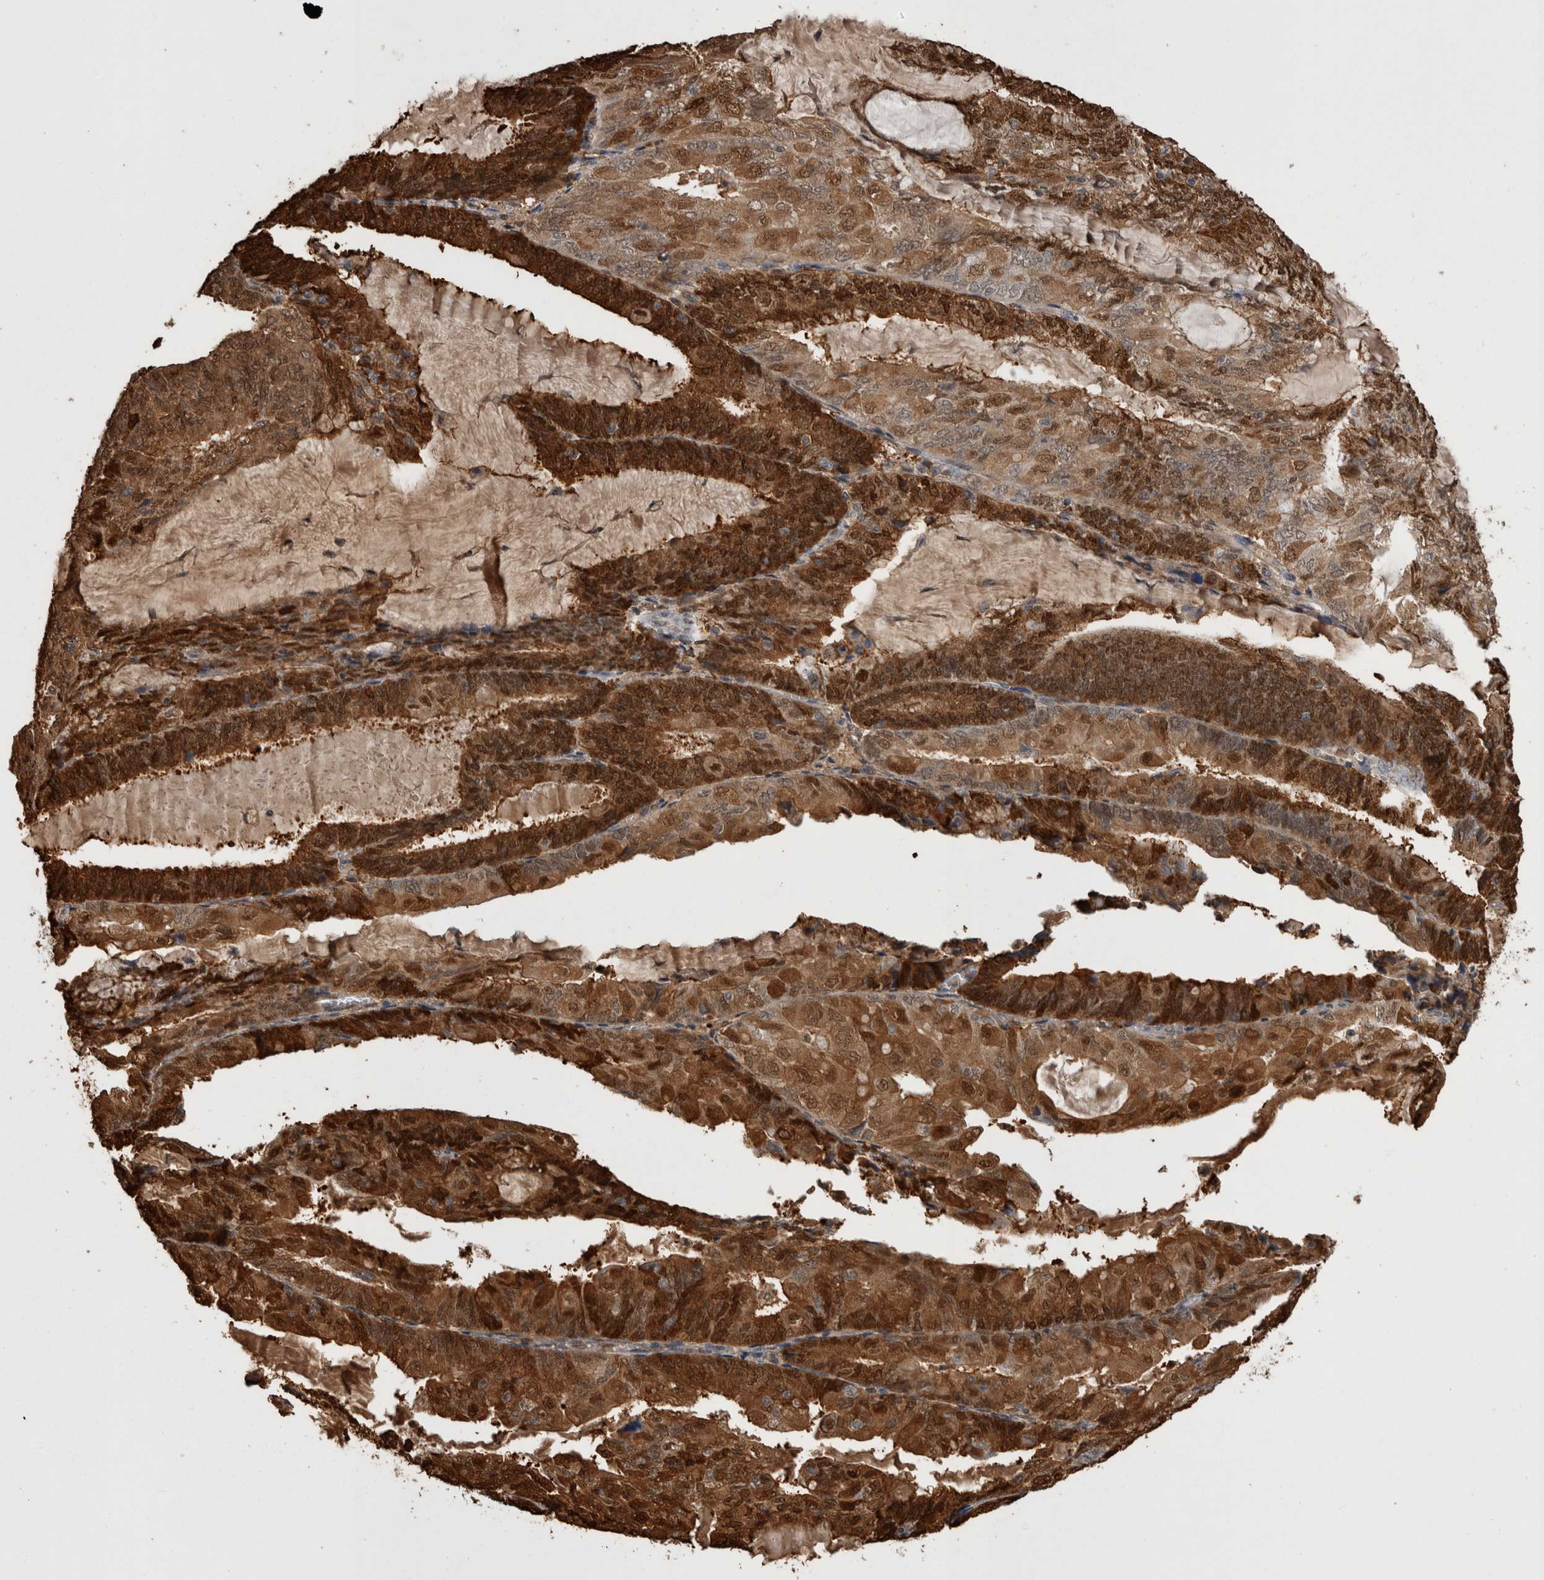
{"staining": {"intensity": "strong", "quantity": ">75%", "location": "cytoplasmic/membranous,nuclear"}, "tissue": "endometrial cancer", "cell_type": "Tumor cells", "image_type": "cancer", "snomed": [{"axis": "morphology", "description": "Adenocarcinoma, NOS"}, {"axis": "topography", "description": "Endometrium"}], "caption": "Endometrial adenocarcinoma tissue exhibits strong cytoplasmic/membranous and nuclear expression in approximately >75% of tumor cells, visualized by immunohistochemistry.", "gene": "LXN", "patient": {"sex": "female", "age": 81}}